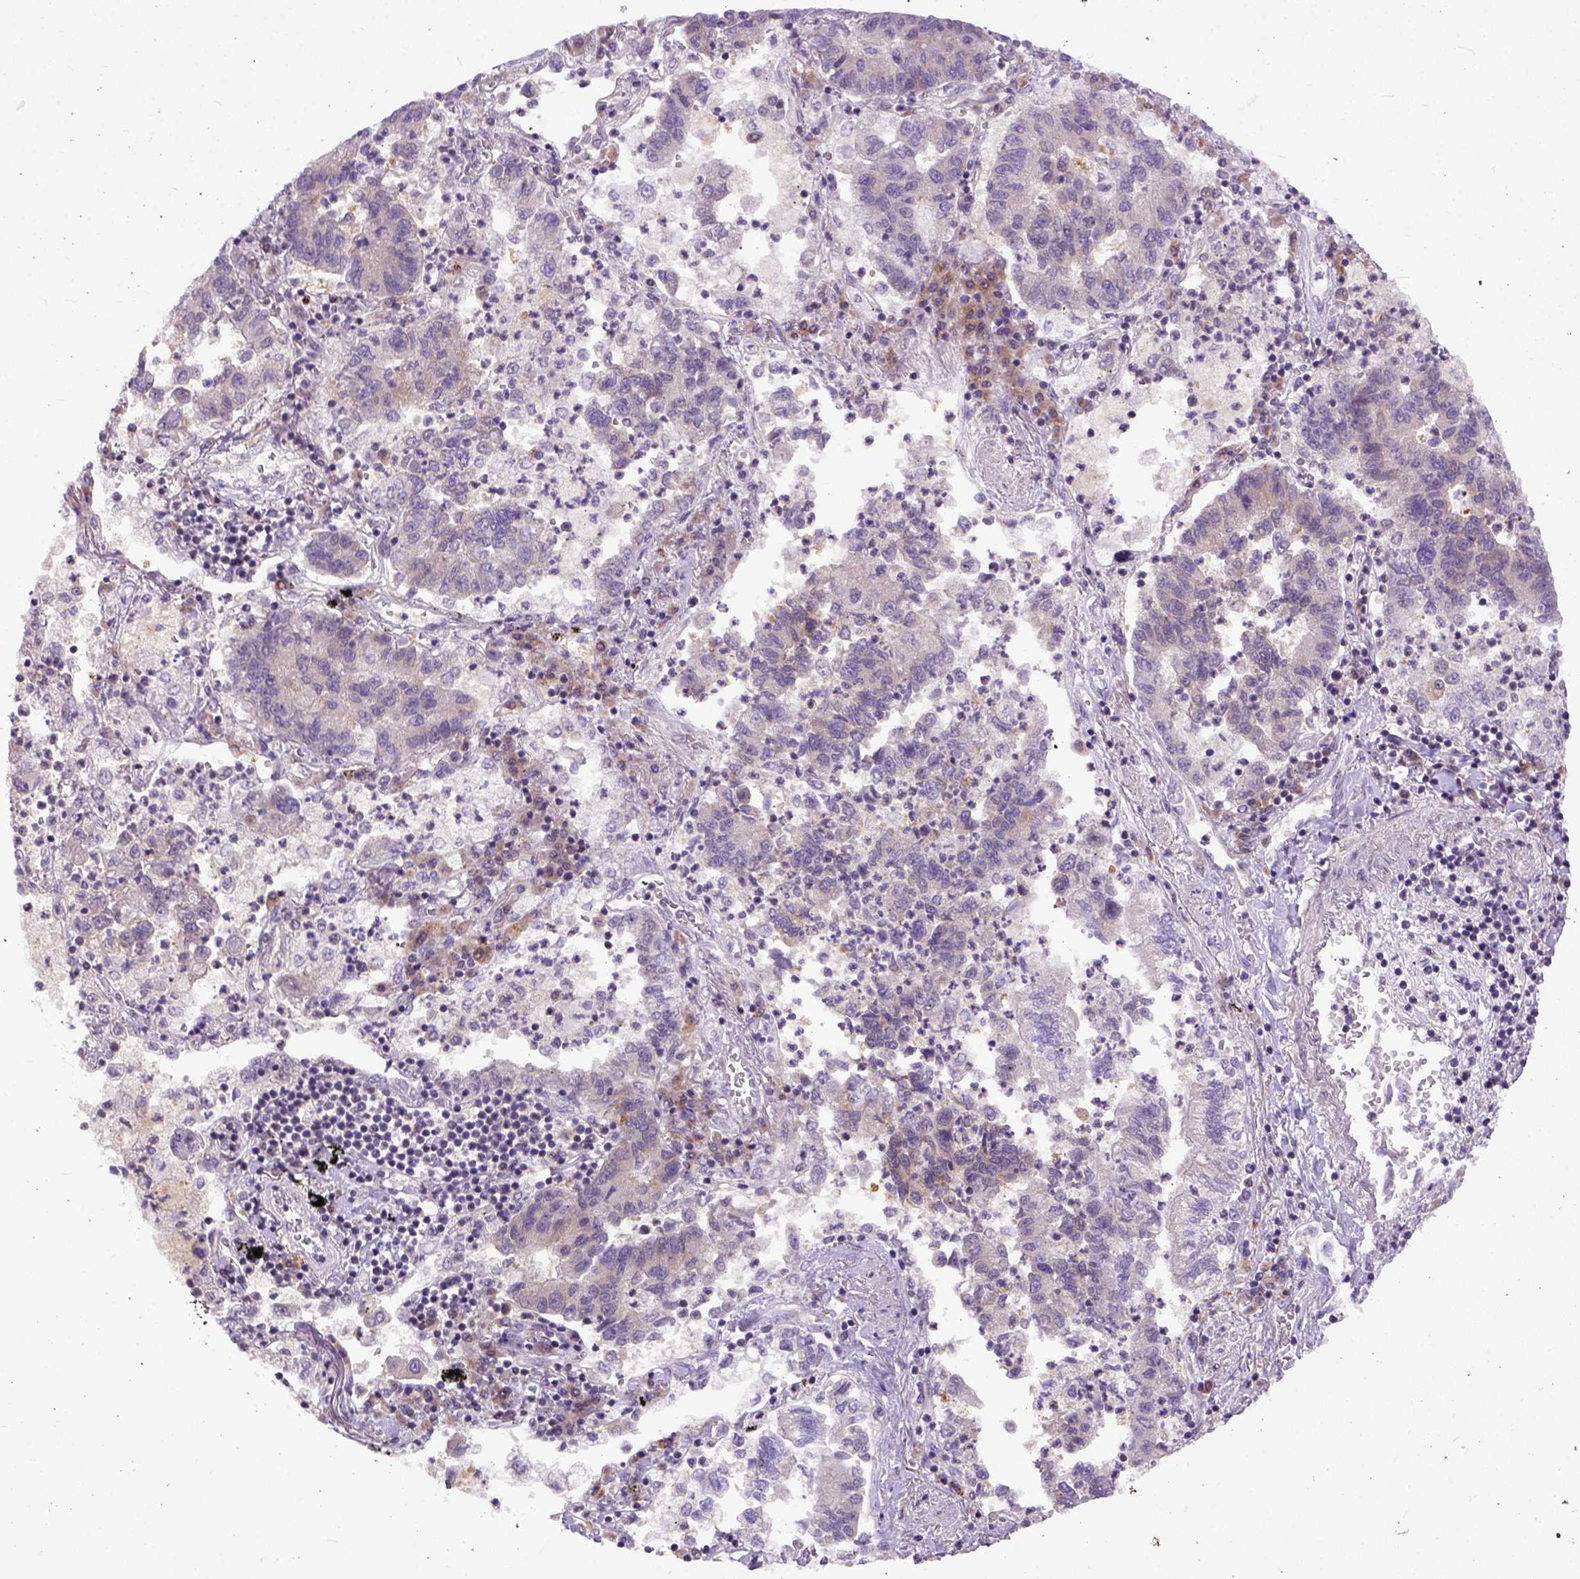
{"staining": {"intensity": "negative", "quantity": "none", "location": "none"}, "tissue": "lung cancer", "cell_type": "Tumor cells", "image_type": "cancer", "snomed": [{"axis": "morphology", "description": "Adenocarcinoma, NOS"}, {"axis": "topography", "description": "Lung"}], "caption": "DAB immunohistochemical staining of adenocarcinoma (lung) exhibits no significant positivity in tumor cells.", "gene": "CPNE1", "patient": {"sex": "female", "age": 57}}